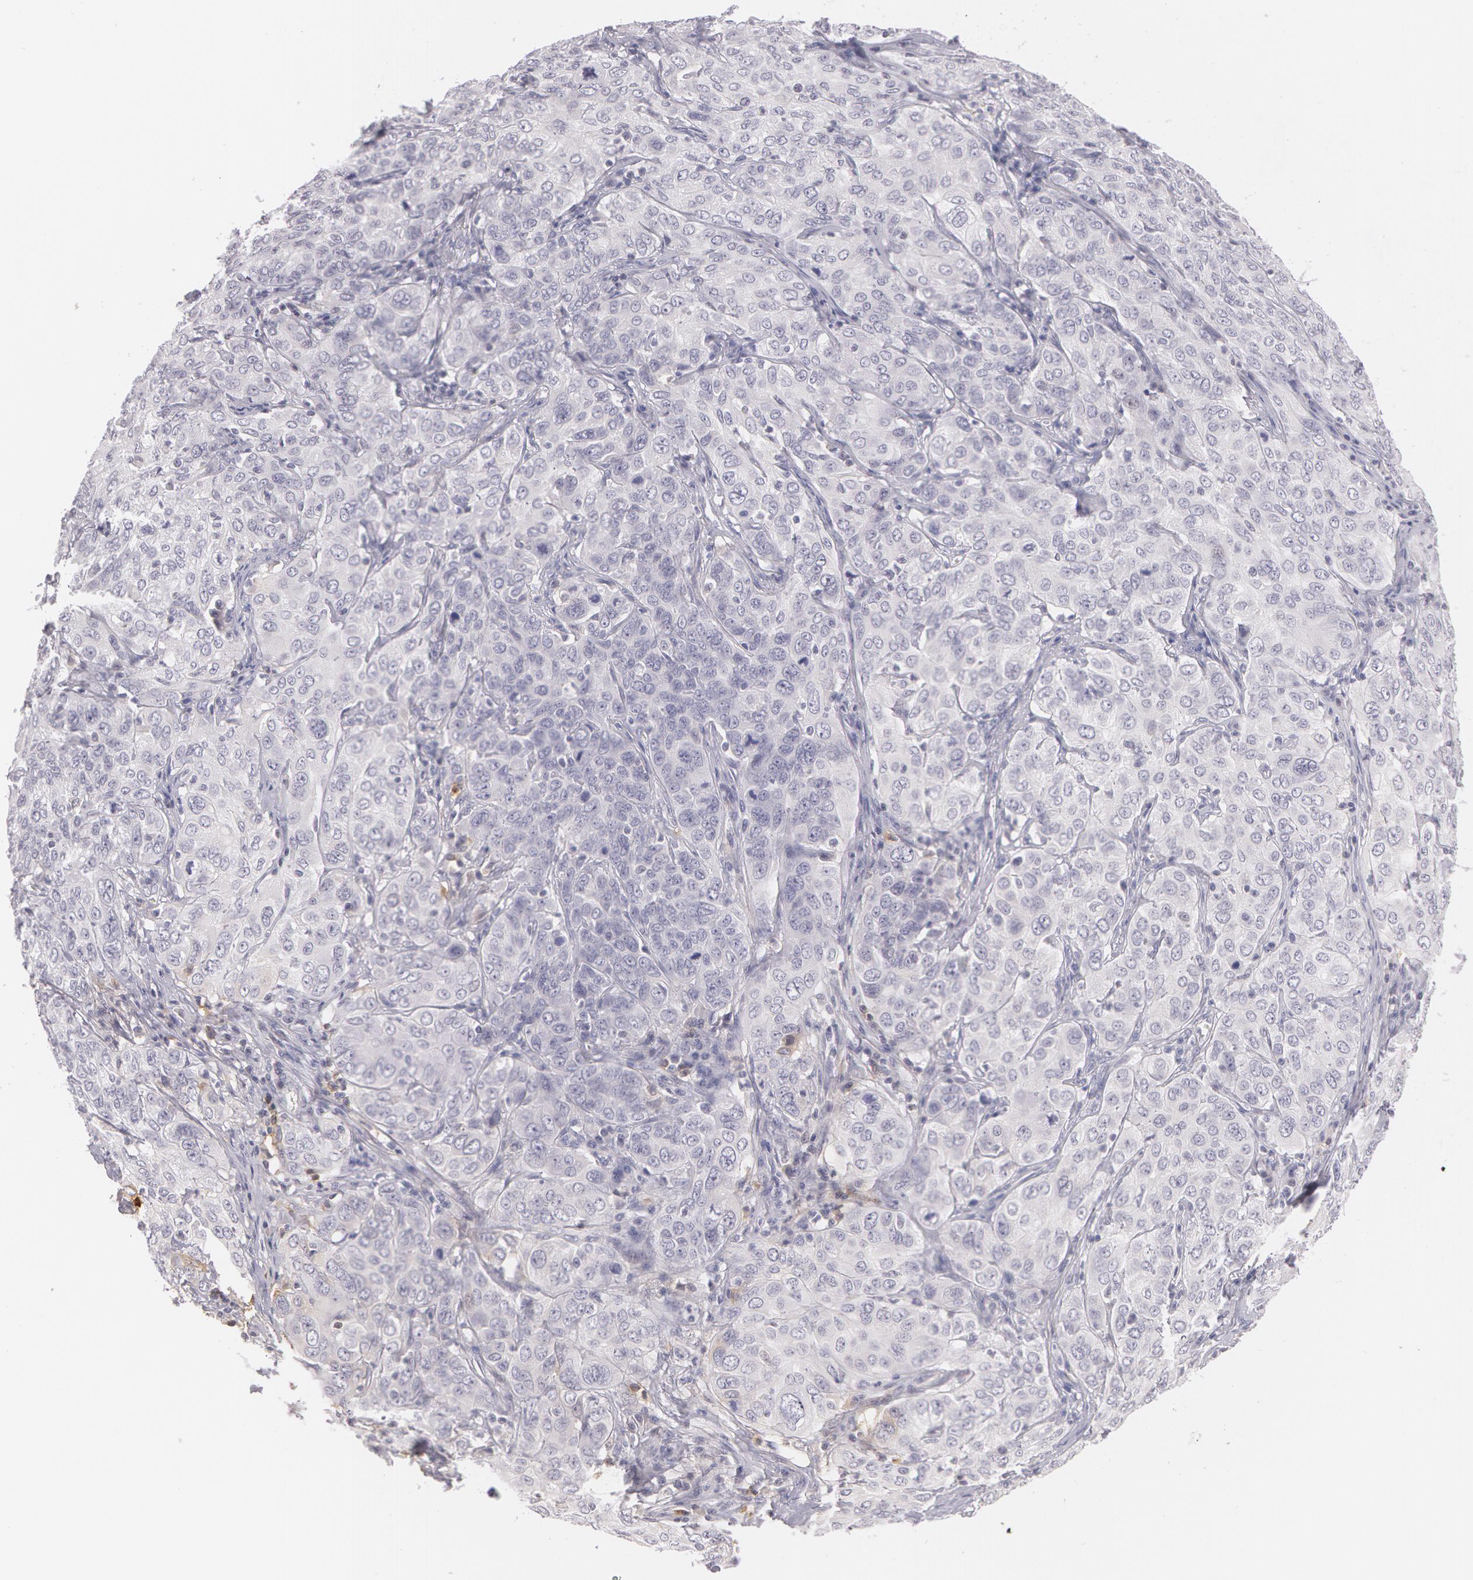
{"staining": {"intensity": "negative", "quantity": "none", "location": "none"}, "tissue": "cervical cancer", "cell_type": "Tumor cells", "image_type": "cancer", "snomed": [{"axis": "morphology", "description": "Squamous cell carcinoma, NOS"}, {"axis": "topography", "description": "Cervix"}], "caption": "Immunohistochemistry image of neoplastic tissue: human squamous cell carcinoma (cervical) stained with DAB reveals no significant protein expression in tumor cells.", "gene": "LBP", "patient": {"sex": "female", "age": 38}}